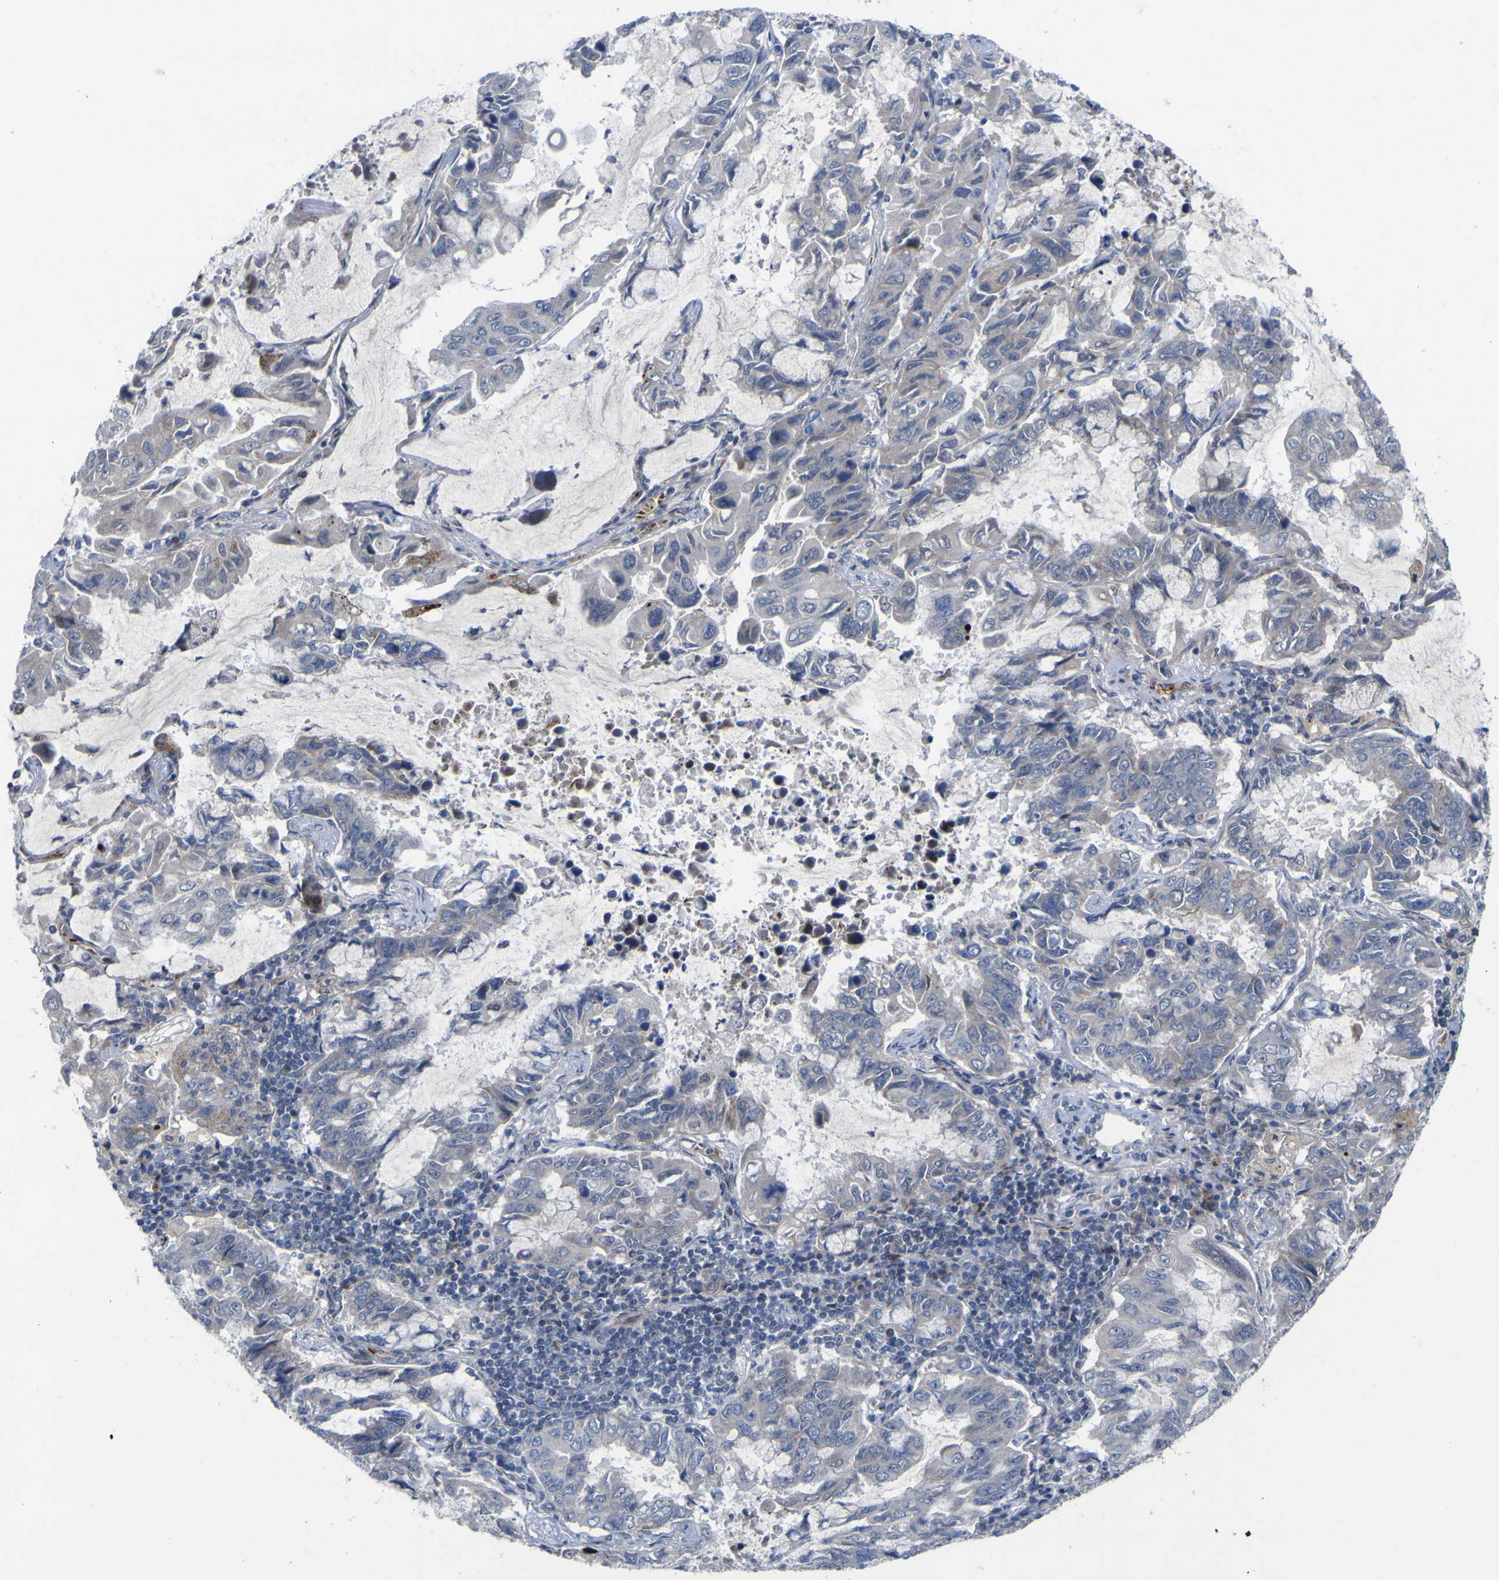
{"staining": {"intensity": "moderate", "quantity": "<25%", "location": "cytoplasmic/membranous"}, "tissue": "lung cancer", "cell_type": "Tumor cells", "image_type": "cancer", "snomed": [{"axis": "morphology", "description": "Adenocarcinoma, NOS"}, {"axis": "topography", "description": "Lung"}], "caption": "Lung adenocarcinoma stained for a protein demonstrates moderate cytoplasmic/membranous positivity in tumor cells. (DAB IHC with brightfield microscopy, high magnification).", "gene": "NAV1", "patient": {"sex": "male", "age": 64}}